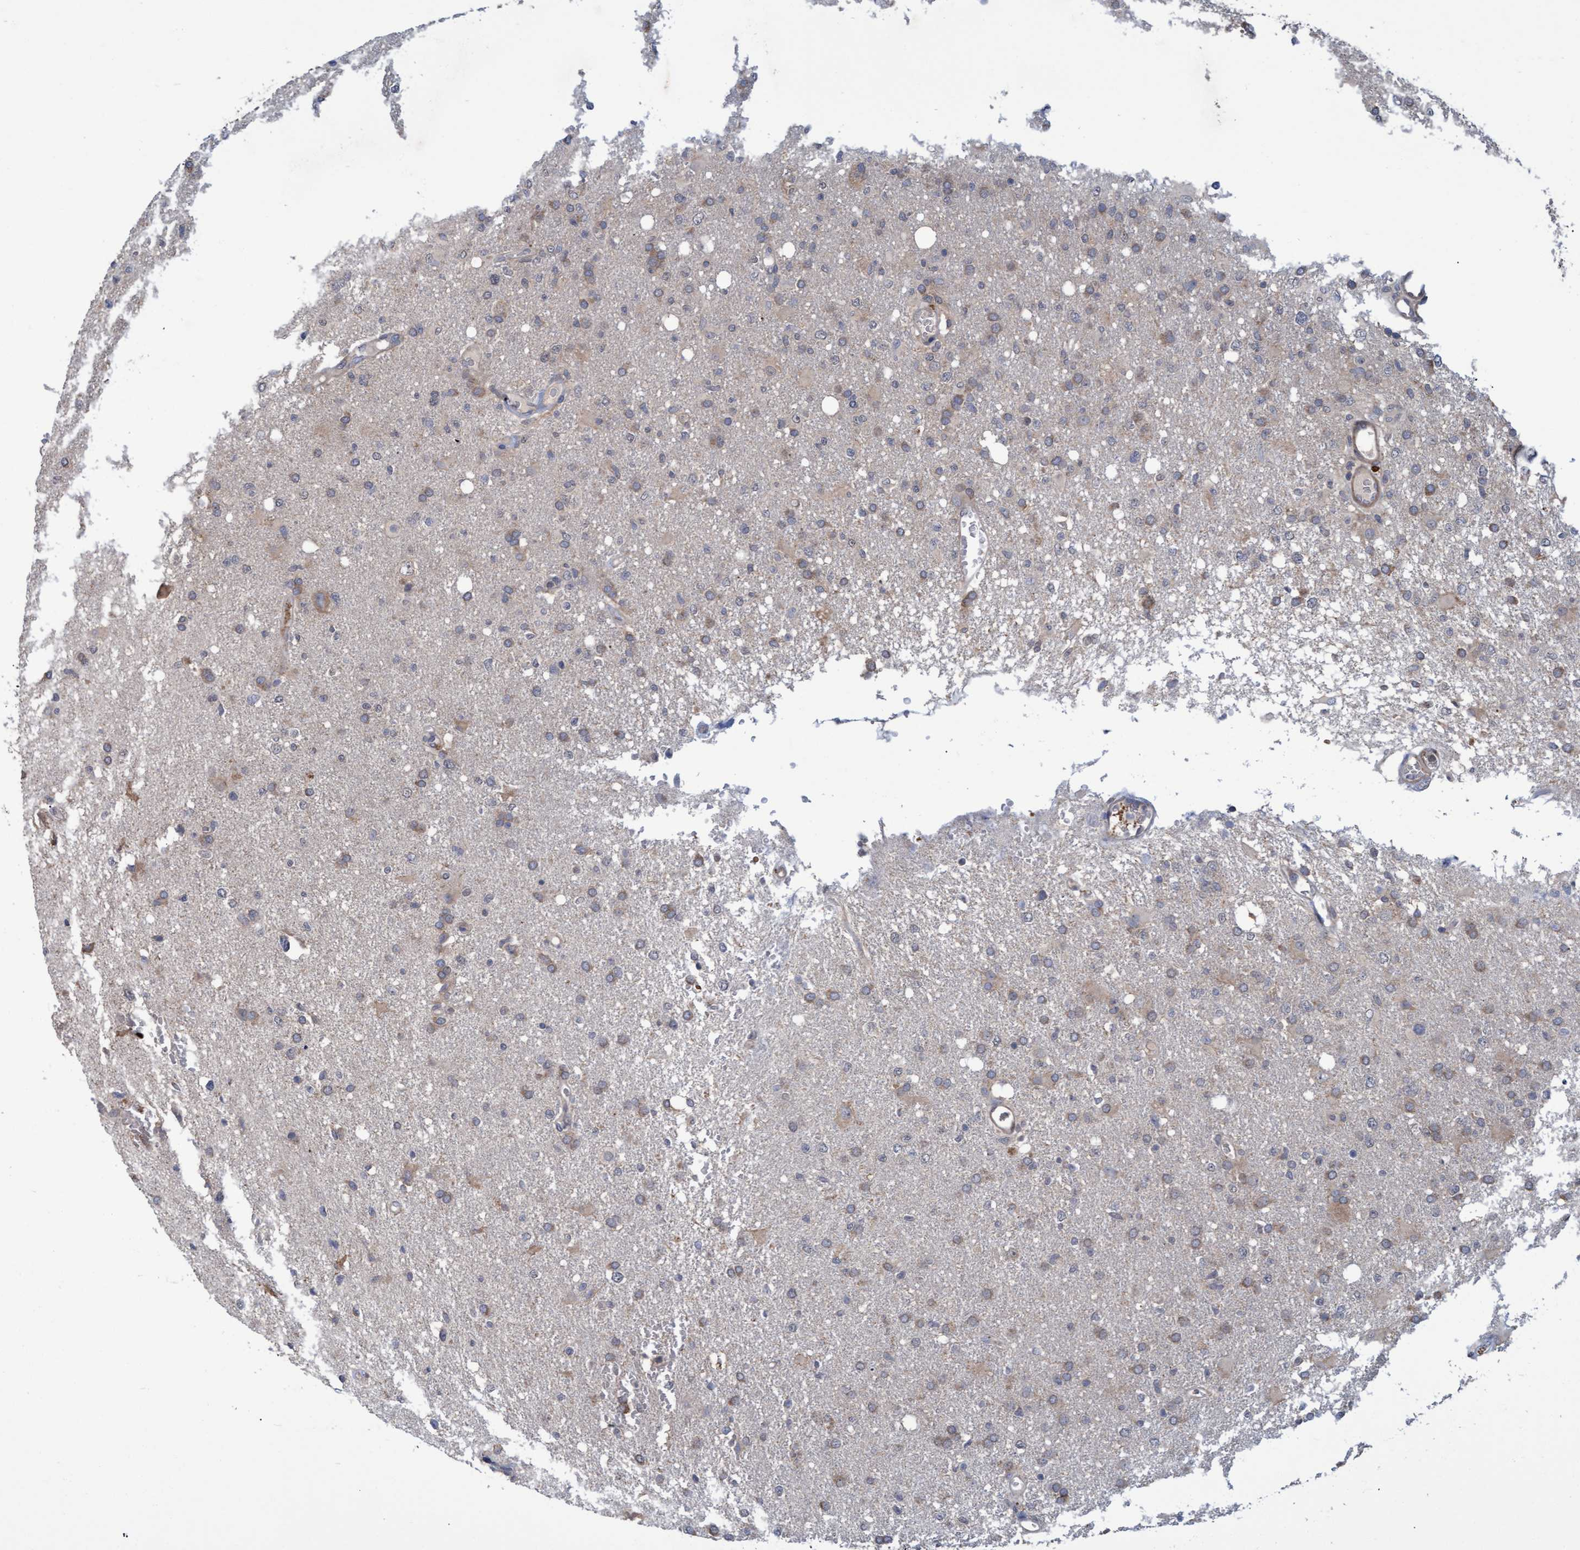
{"staining": {"intensity": "weak", "quantity": "25%-75%", "location": "cytoplasmic/membranous"}, "tissue": "glioma", "cell_type": "Tumor cells", "image_type": "cancer", "snomed": [{"axis": "morphology", "description": "Glioma, malignant, High grade"}, {"axis": "topography", "description": "Brain"}], "caption": "IHC image of neoplastic tissue: malignant glioma (high-grade) stained using immunohistochemistry shows low levels of weak protein expression localized specifically in the cytoplasmic/membranous of tumor cells, appearing as a cytoplasmic/membranous brown color.", "gene": "NAA15", "patient": {"sex": "female", "age": 57}}